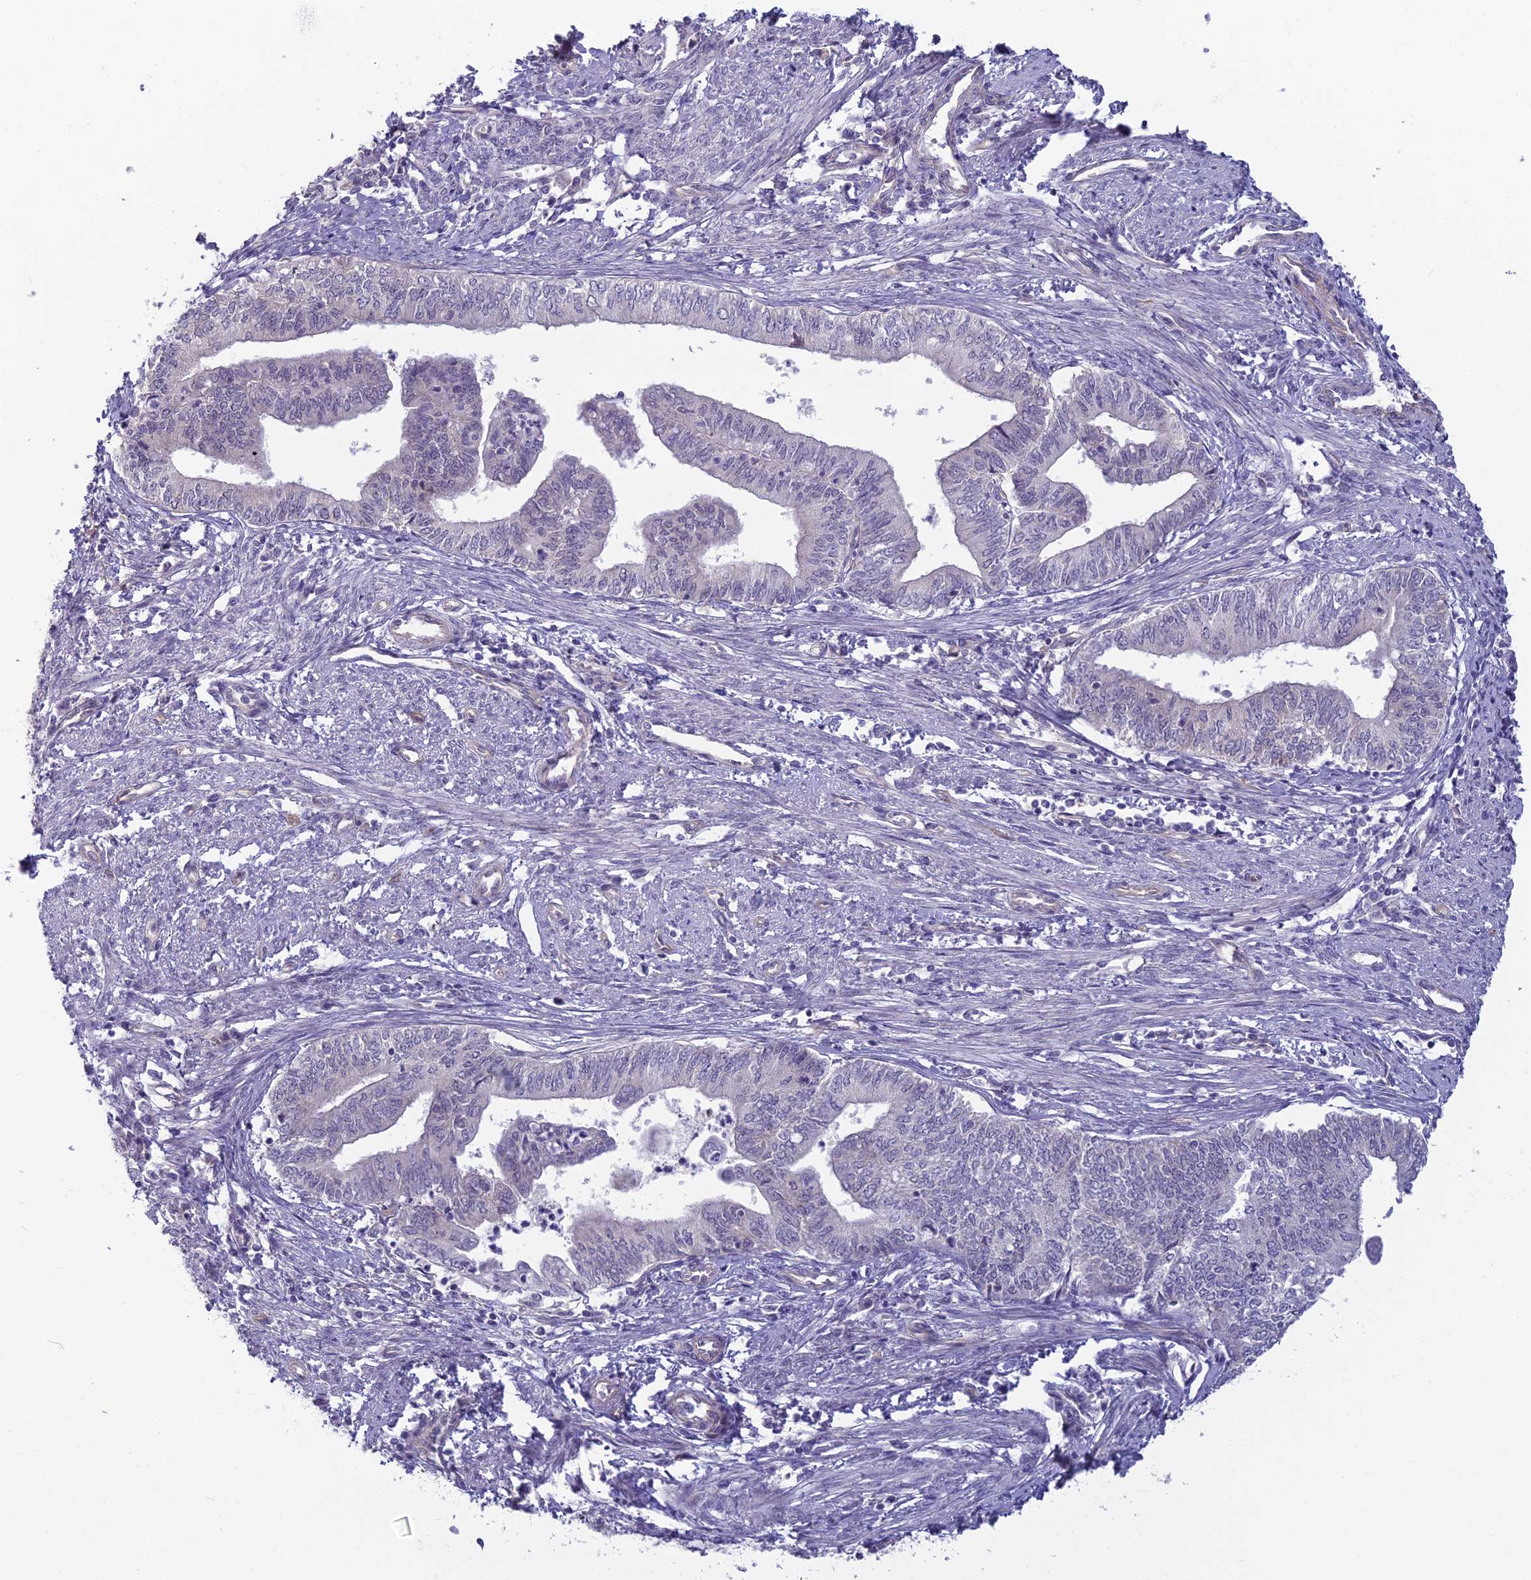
{"staining": {"intensity": "negative", "quantity": "none", "location": "none"}, "tissue": "endometrial cancer", "cell_type": "Tumor cells", "image_type": "cancer", "snomed": [{"axis": "morphology", "description": "Adenocarcinoma, NOS"}, {"axis": "topography", "description": "Endometrium"}], "caption": "Endometrial adenocarcinoma stained for a protein using immunohistochemistry displays no positivity tumor cells.", "gene": "RGL3", "patient": {"sex": "female", "age": 66}}